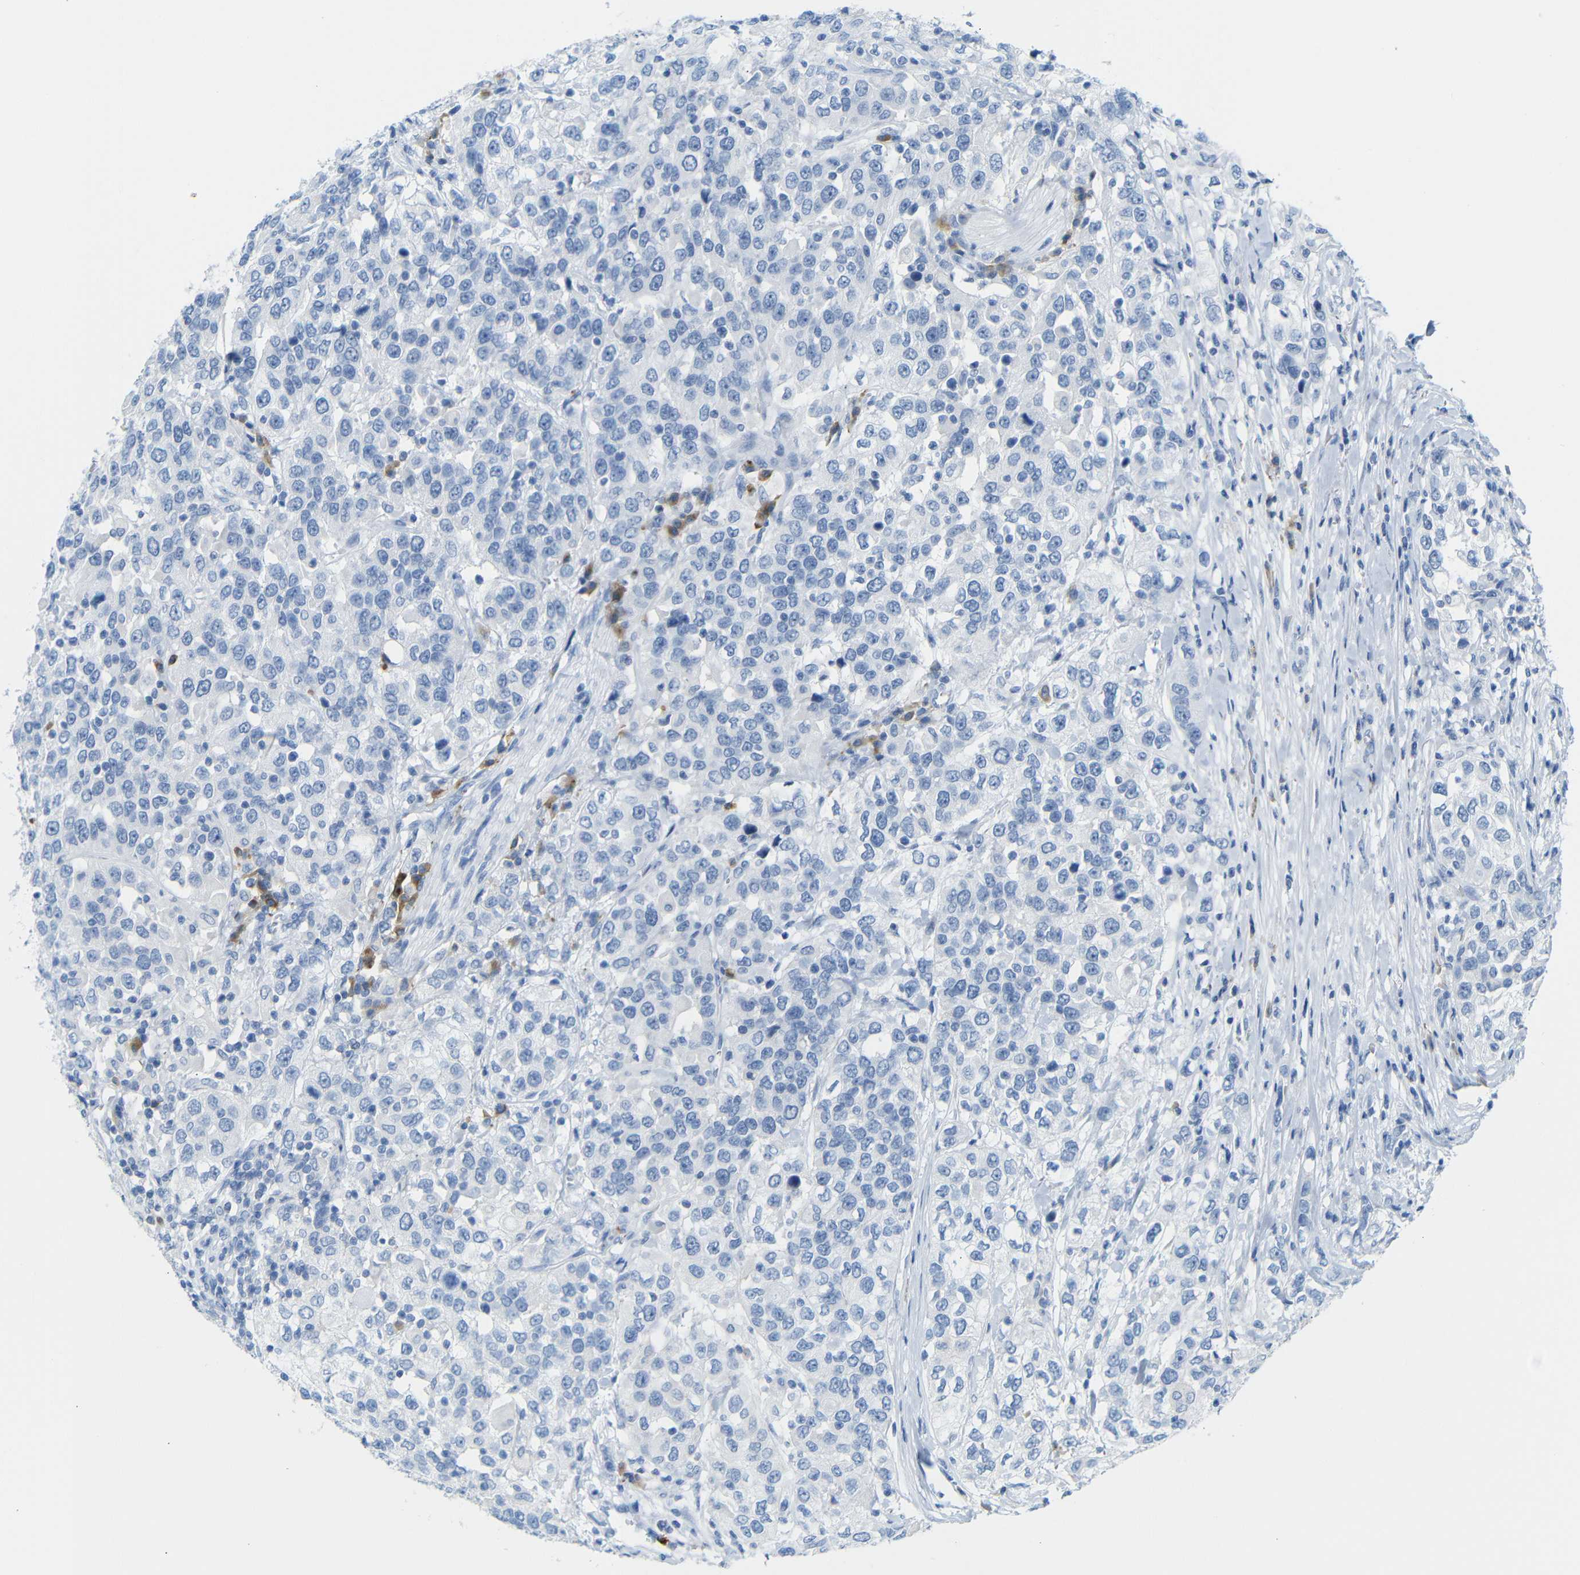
{"staining": {"intensity": "negative", "quantity": "none", "location": "none"}, "tissue": "urothelial cancer", "cell_type": "Tumor cells", "image_type": "cancer", "snomed": [{"axis": "morphology", "description": "Urothelial carcinoma, High grade"}, {"axis": "topography", "description": "Urinary bladder"}], "caption": "A photomicrograph of human urothelial carcinoma (high-grade) is negative for staining in tumor cells.", "gene": "FCRL1", "patient": {"sex": "female", "age": 80}}